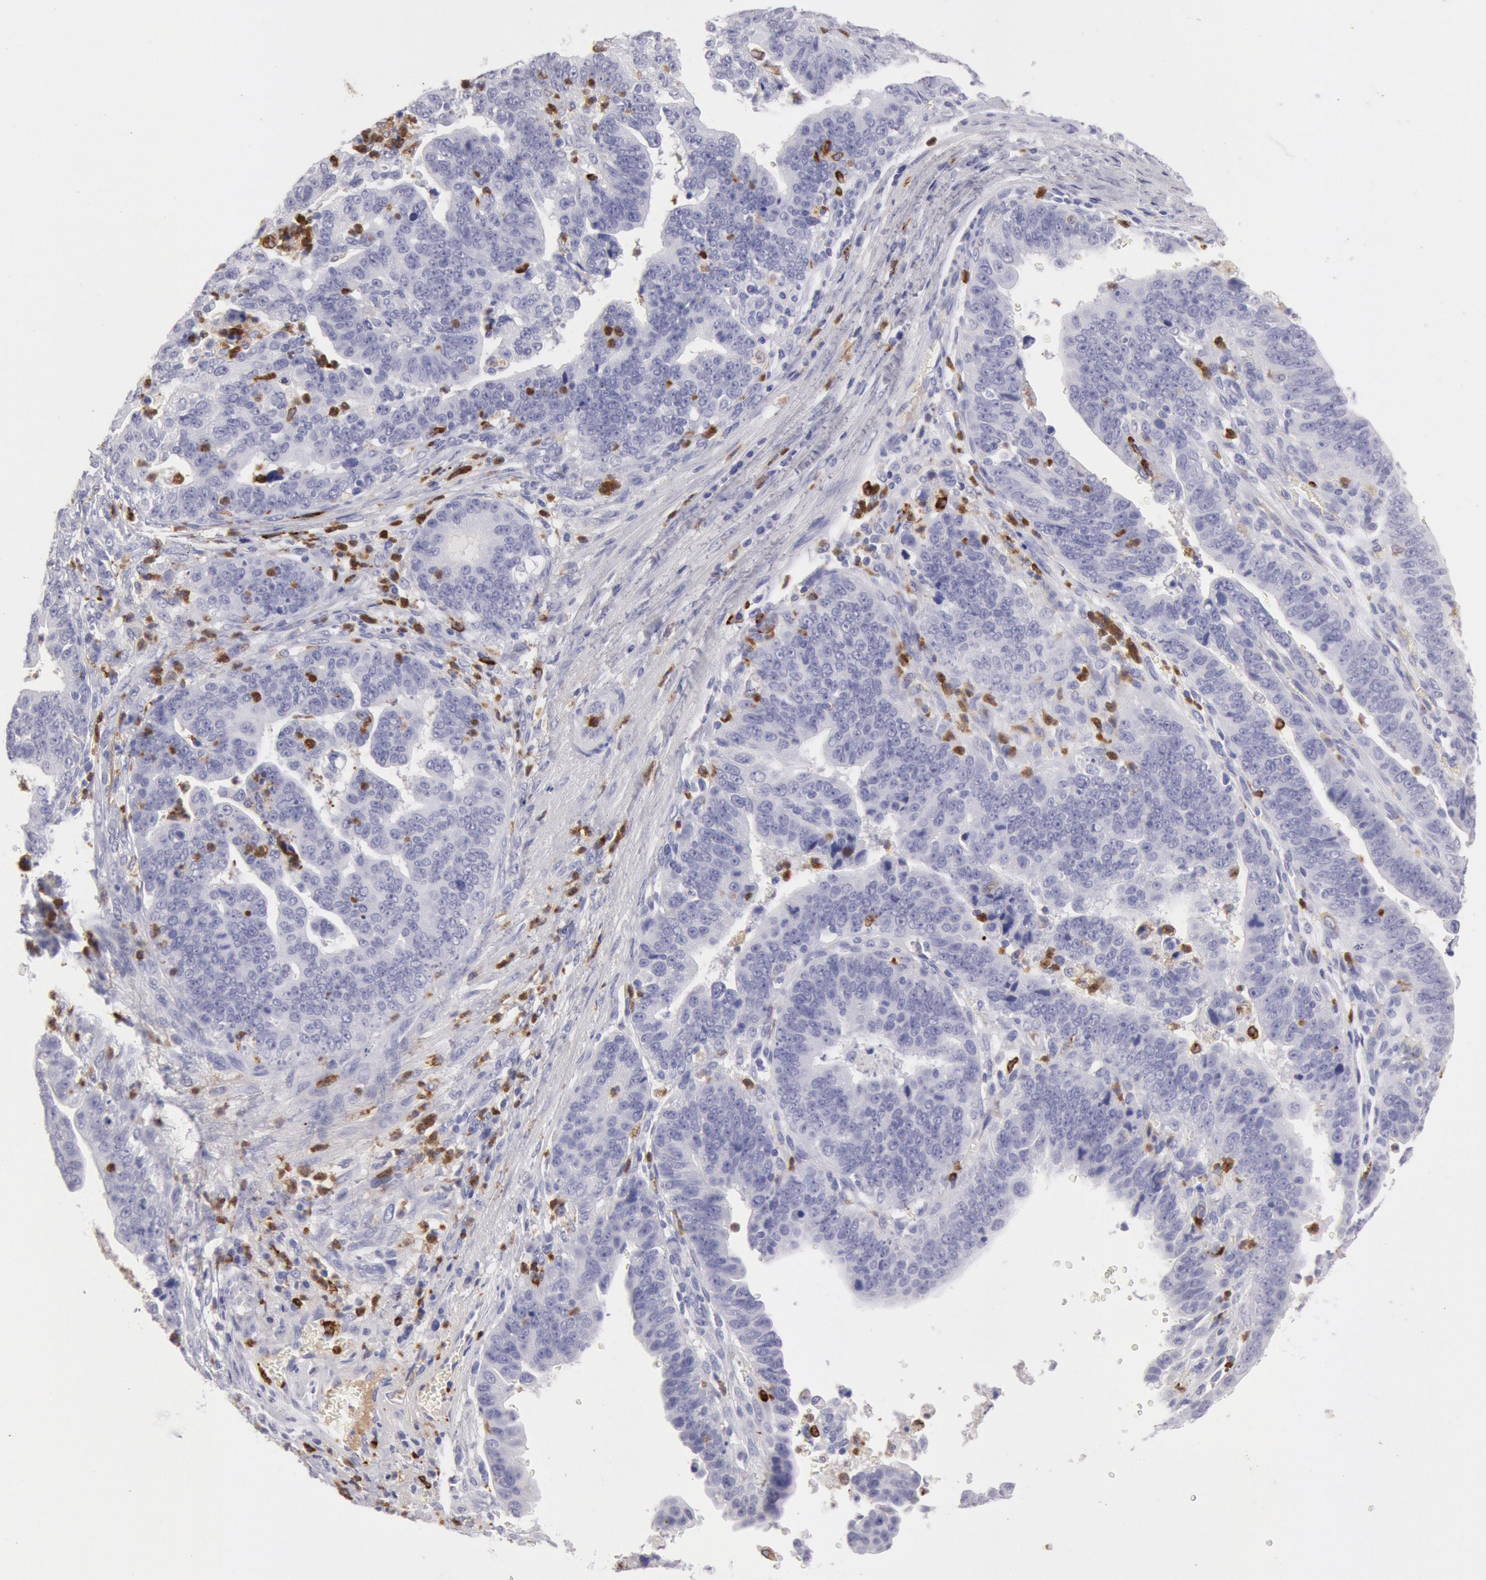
{"staining": {"intensity": "negative", "quantity": "none", "location": "none"}, "tissue": "stomach cancer", "cell_type": "Tumor cells", "image_type": "cancer", "snomed": [{"axis": "morphology", "description": "Adenocarcinoma, NOS"}, {"axis": "topography", "description": "Stomach, upper"}], "caption": "High power microscopy image of an immunohistochemistry photomicrograph of stomach adenocarcinoma, revealing no significant staining in tumor cells. (Brightfield microscopy of DAB (3,3'-diaminobenzidine) IHC at high magnification).", "gene": "FCN1", "patient": {"sex": "female", "age": 50}}